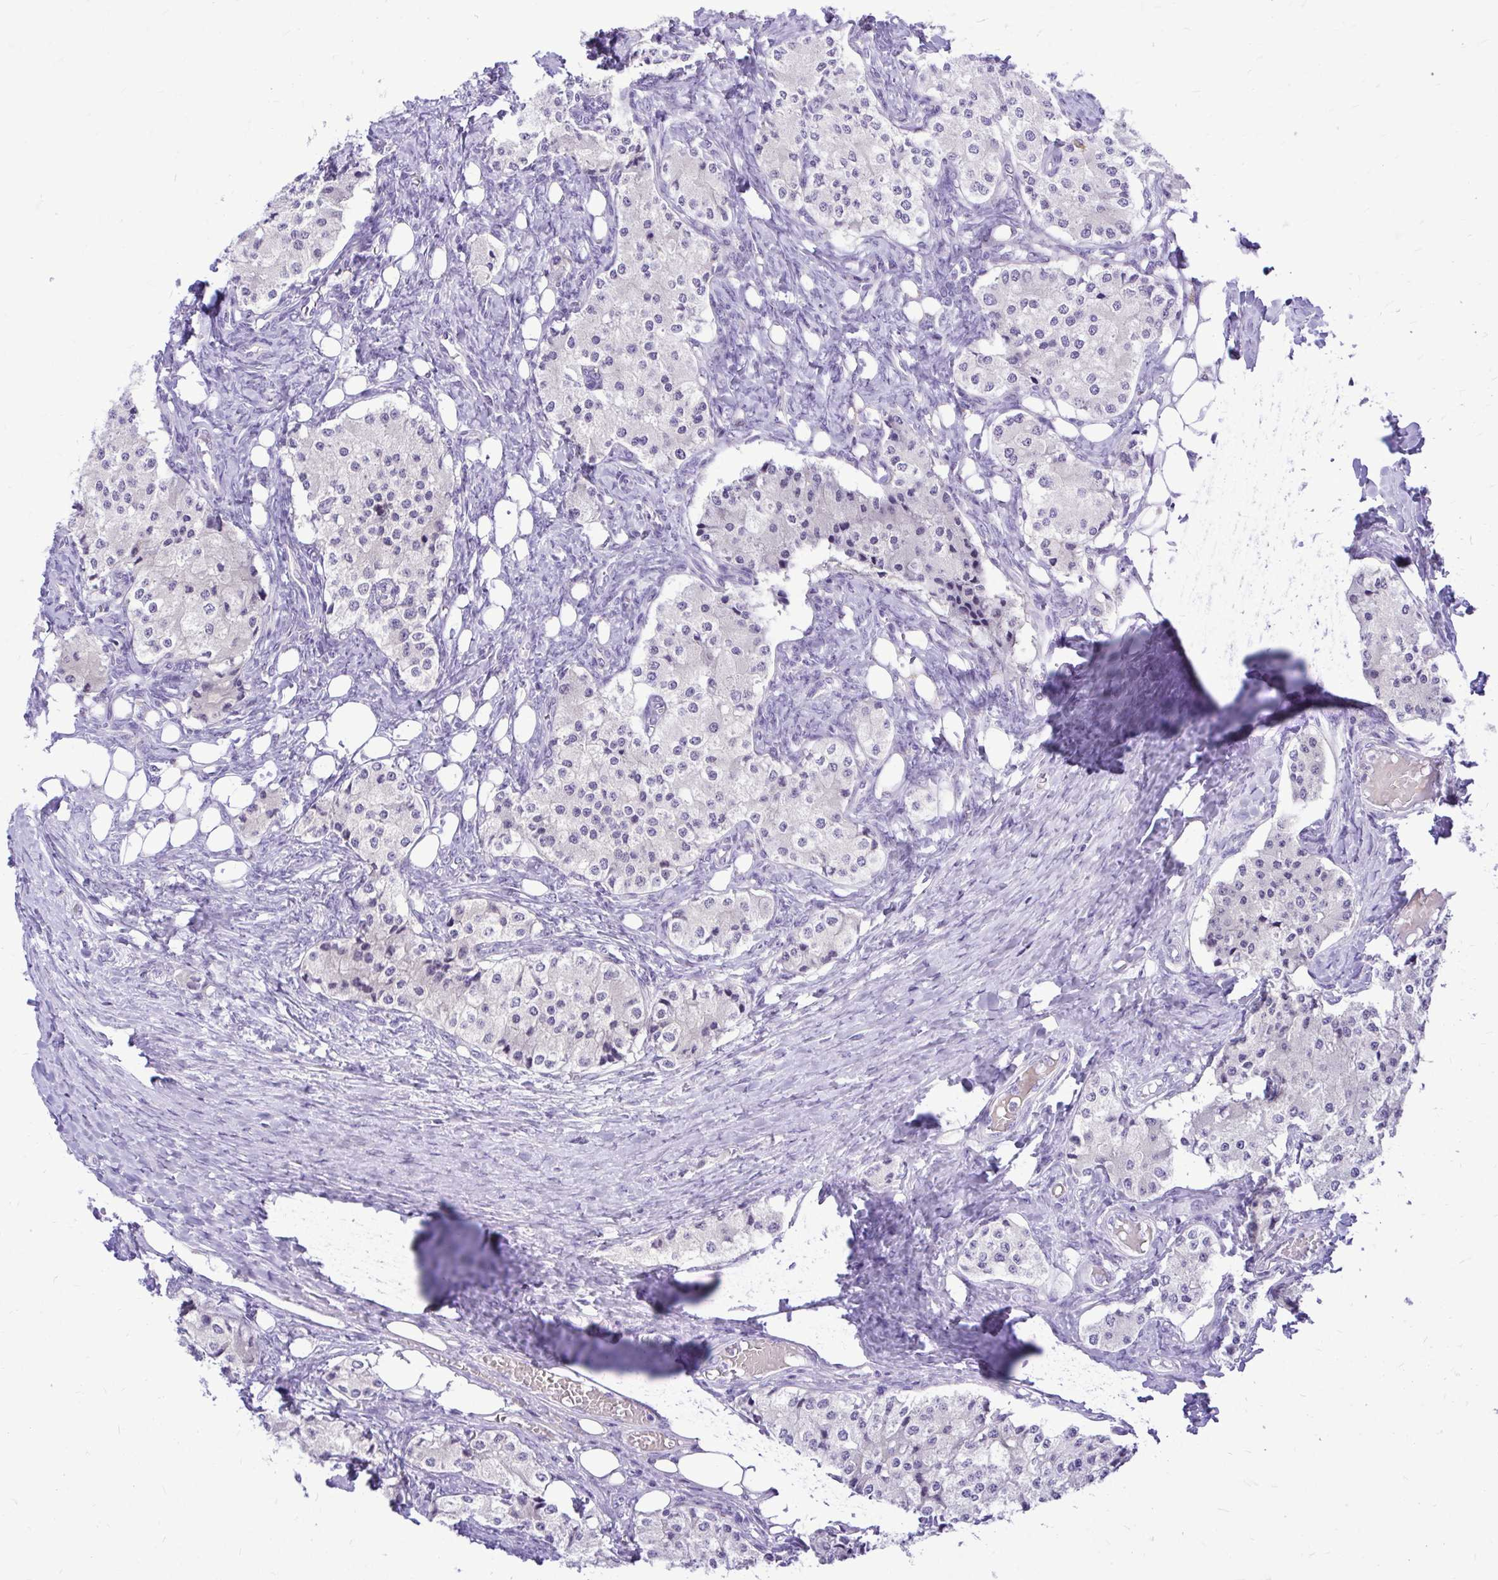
{"staining": {"intensity": "negative", "quantity": "none", "location": "none"}, "tissue": "carcinoid", "cell_type": "Tumor cells", "image_type": "cancer", "snomed": [{"axis": "morphology", "description": "Carcinoid, malignant, NOS"}, {"axis": "topography", "description": "Colon"}], "caption": "Carcinoid was stained to show a protein in brown. There is no significant staining in tumor cells.", "gene": "ZSWIM9", "patient": {"sex": "female", "age": 52}}